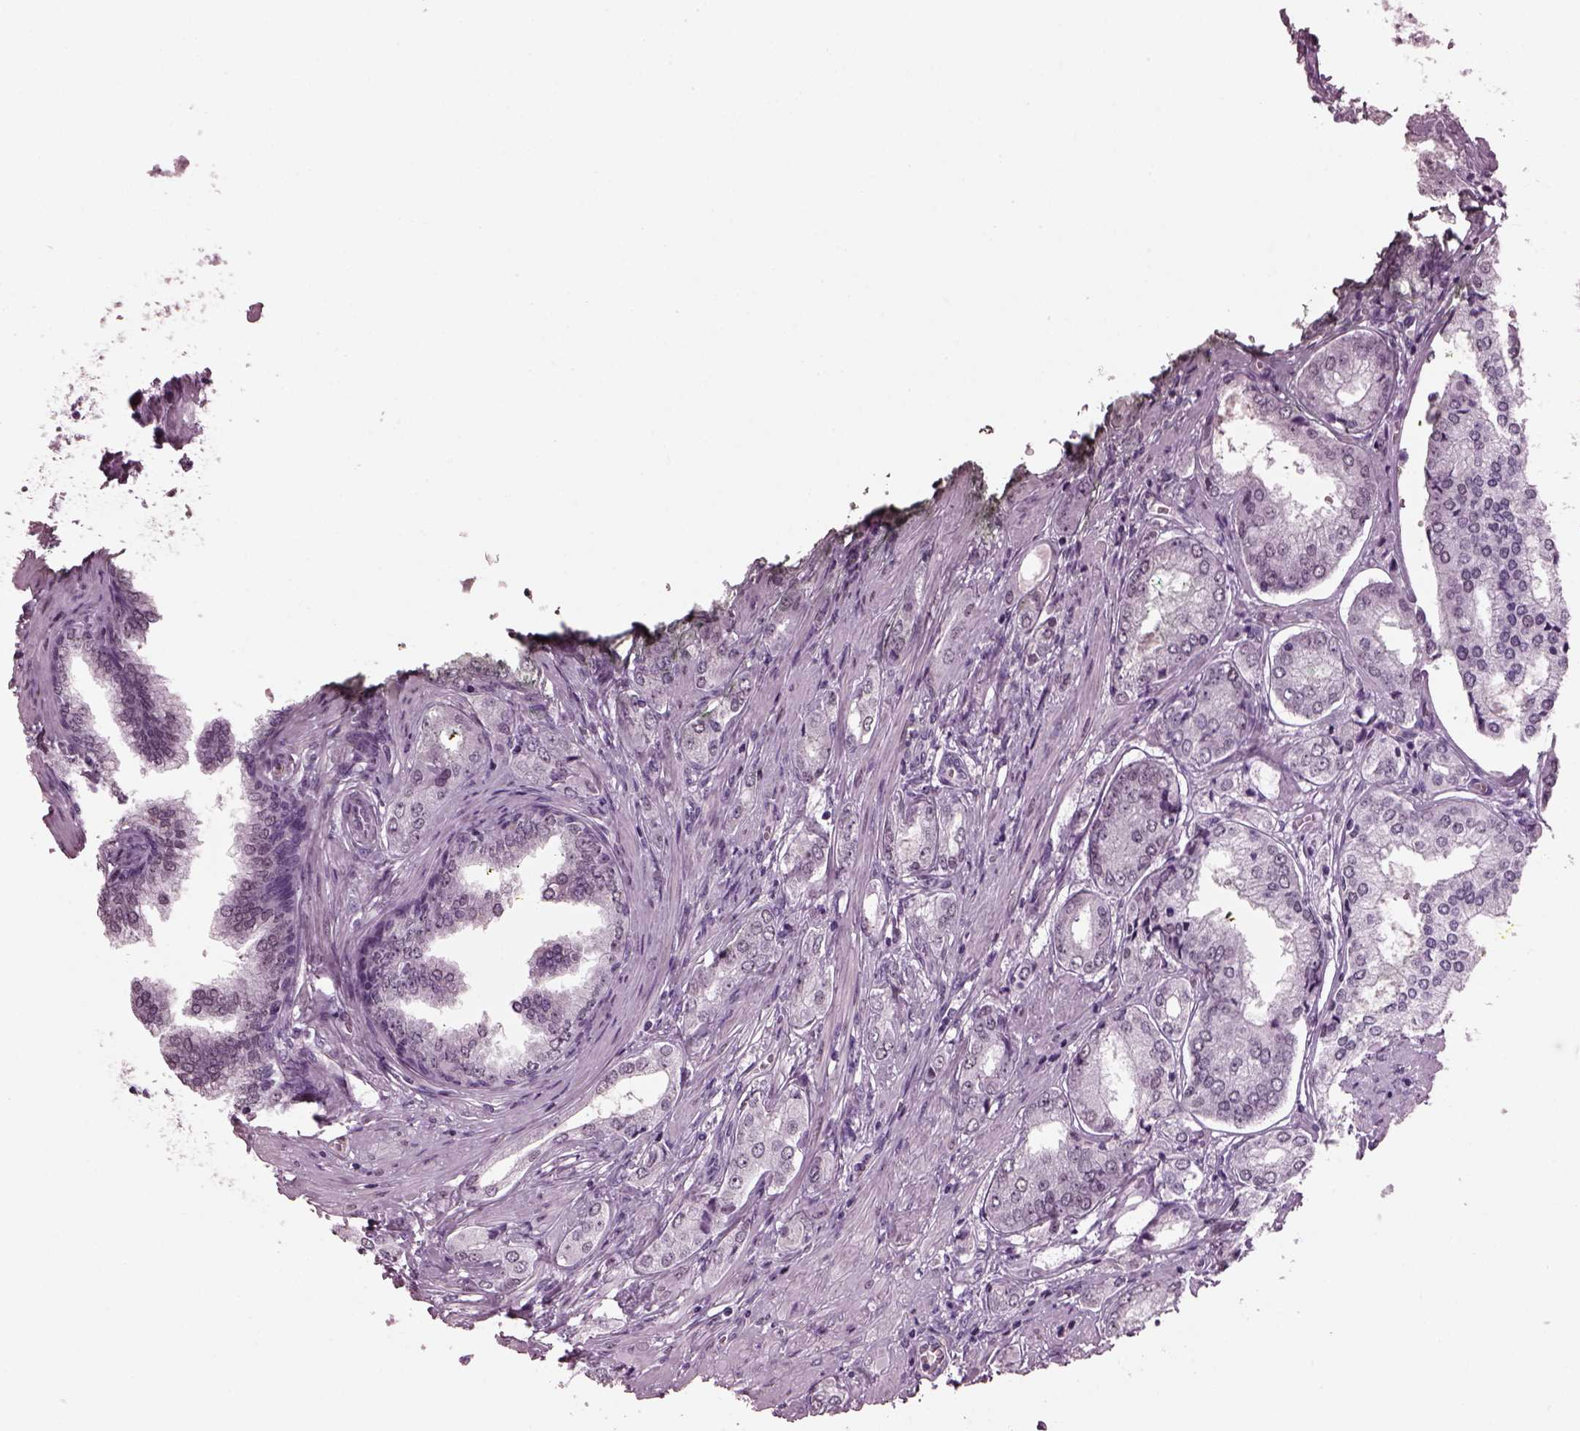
{"staining": {"intensity": "negative", "quantity": "none", "location": "none"}, "tissue": "prostate cancer", "cell_type": "Tumor cells", "image_type": "cancer", "snomed": [{"axis": "morphology", "description": "Adenocarcinoma, NOS"}, {"axis": "topography", "description": "Prostate"}], "caption": "Immunohistochemistry micrograph of neoplastic tissue: adenocarcinoma (prostate) stained with DAB (3,3'-diaminobenzidine) shows no significant protein staining in tumor cells.", "gene": "KRTAP3-2", "patient": {"sex": "male", "age": 63}}